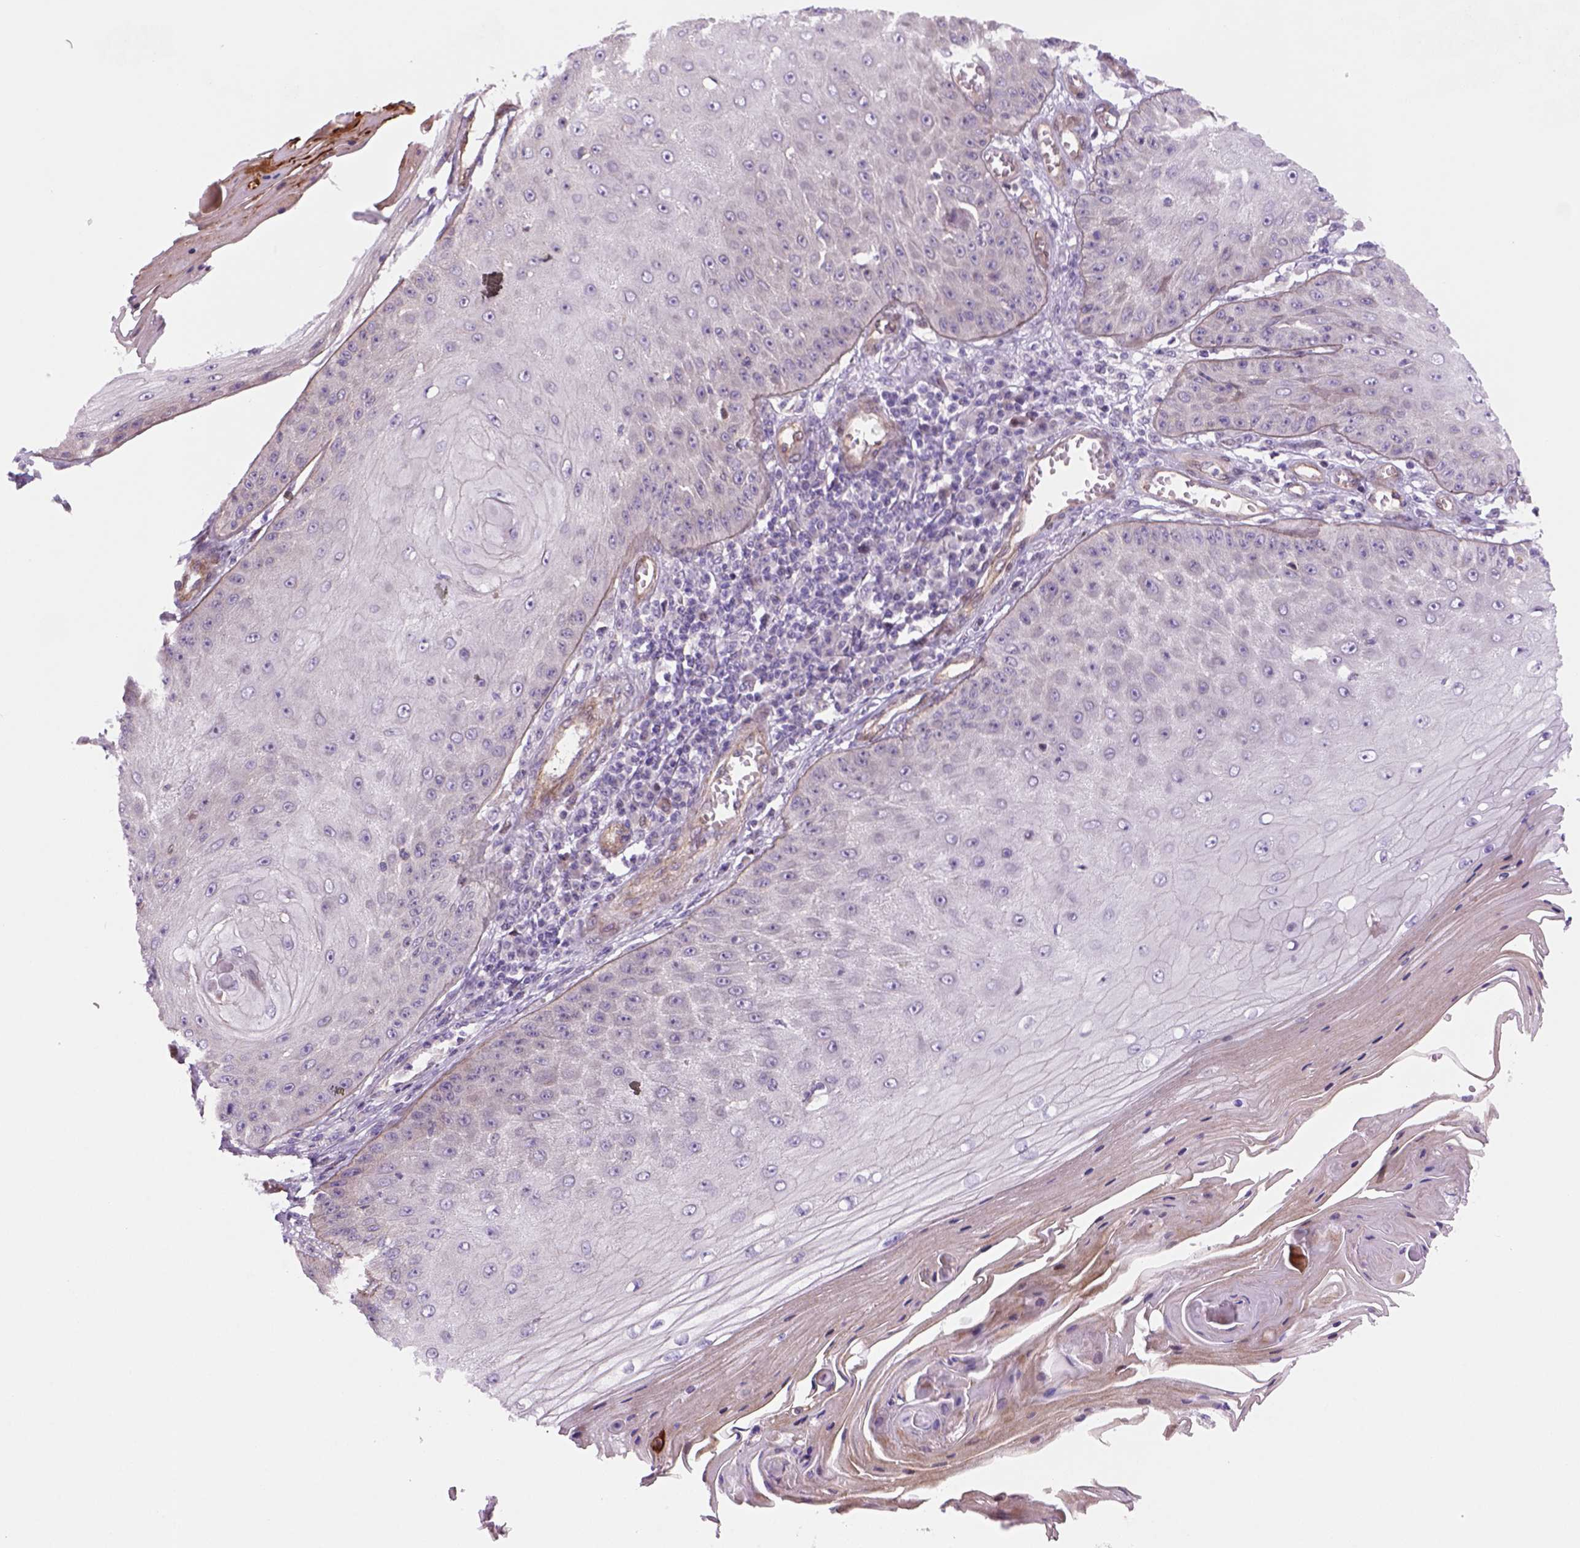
{"staining": {"intensity": "negative", "quantity": "none", "location": "none"}, "tissue": "skin cancer", "cell_type": "Tumor cells", "image_type": "cancer", "snomed": [{"axis": "morphology", "description": "Squamous cell carcinoma, NOS"}, {"axis": "topography", "description": "Skin"}], "caption": "Photomicrograph shows no significant protein staining in tumor cells of squamous cell carcinoma (skin).", "gene": "VSTM5", "patient": {"sex": "male", "age": 70}}